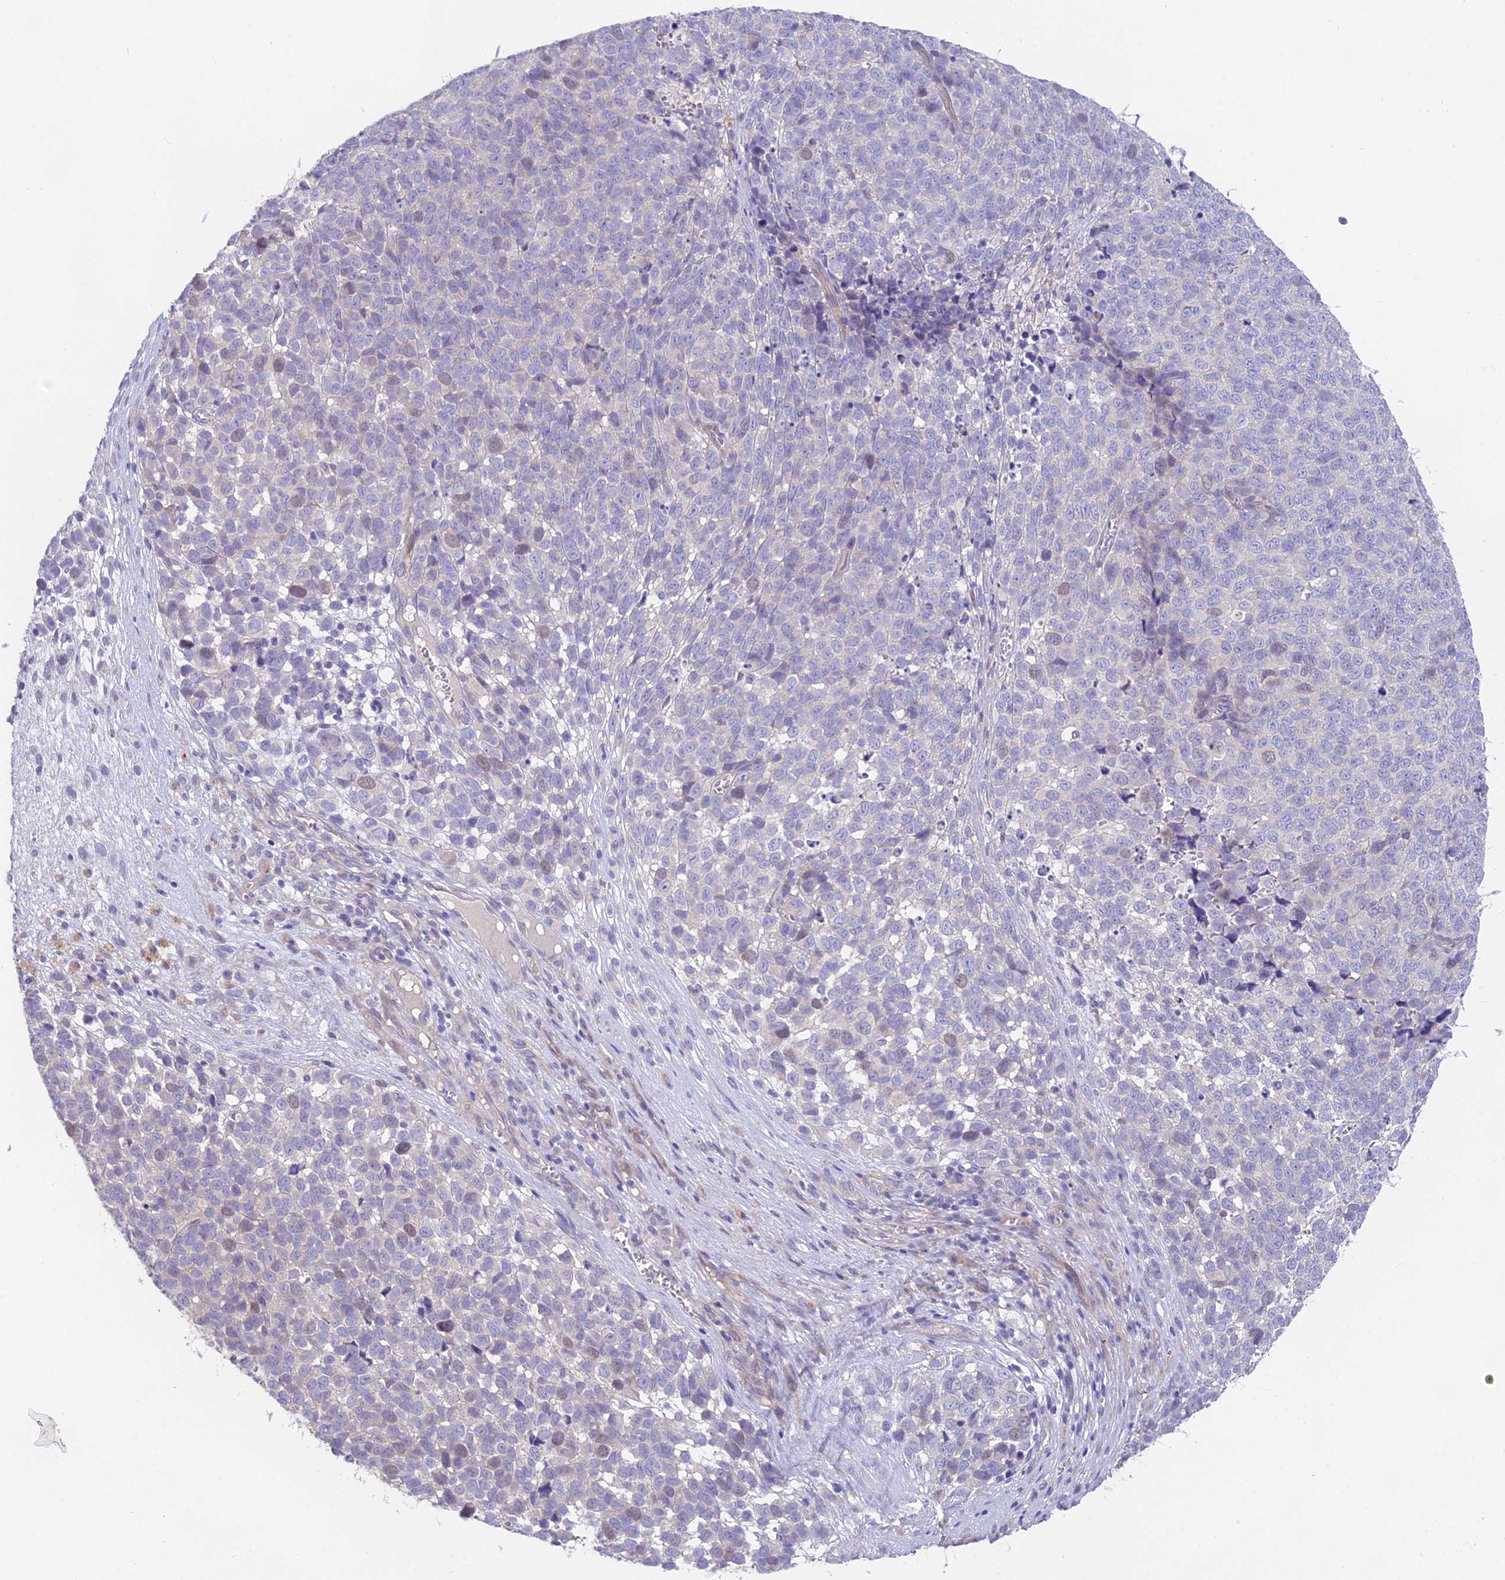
{"staining": {"intensity": "weak", "quantity": "<25%", "location": "nuclear"}, "tissue": "melanoma", "cell_type": "Tumor cells", "image_type": "cancer", "snomed": [{"axis": "morphology", "description": "Malignant melanoma, NOS"}, {"axis": "topography", "description": "Nose, NOS"}], "caption": "Tumor cells show no significant expression in malignant melanoma.", "gene": "FAM168B", "patient": {"sex": "female", "age": 48}}